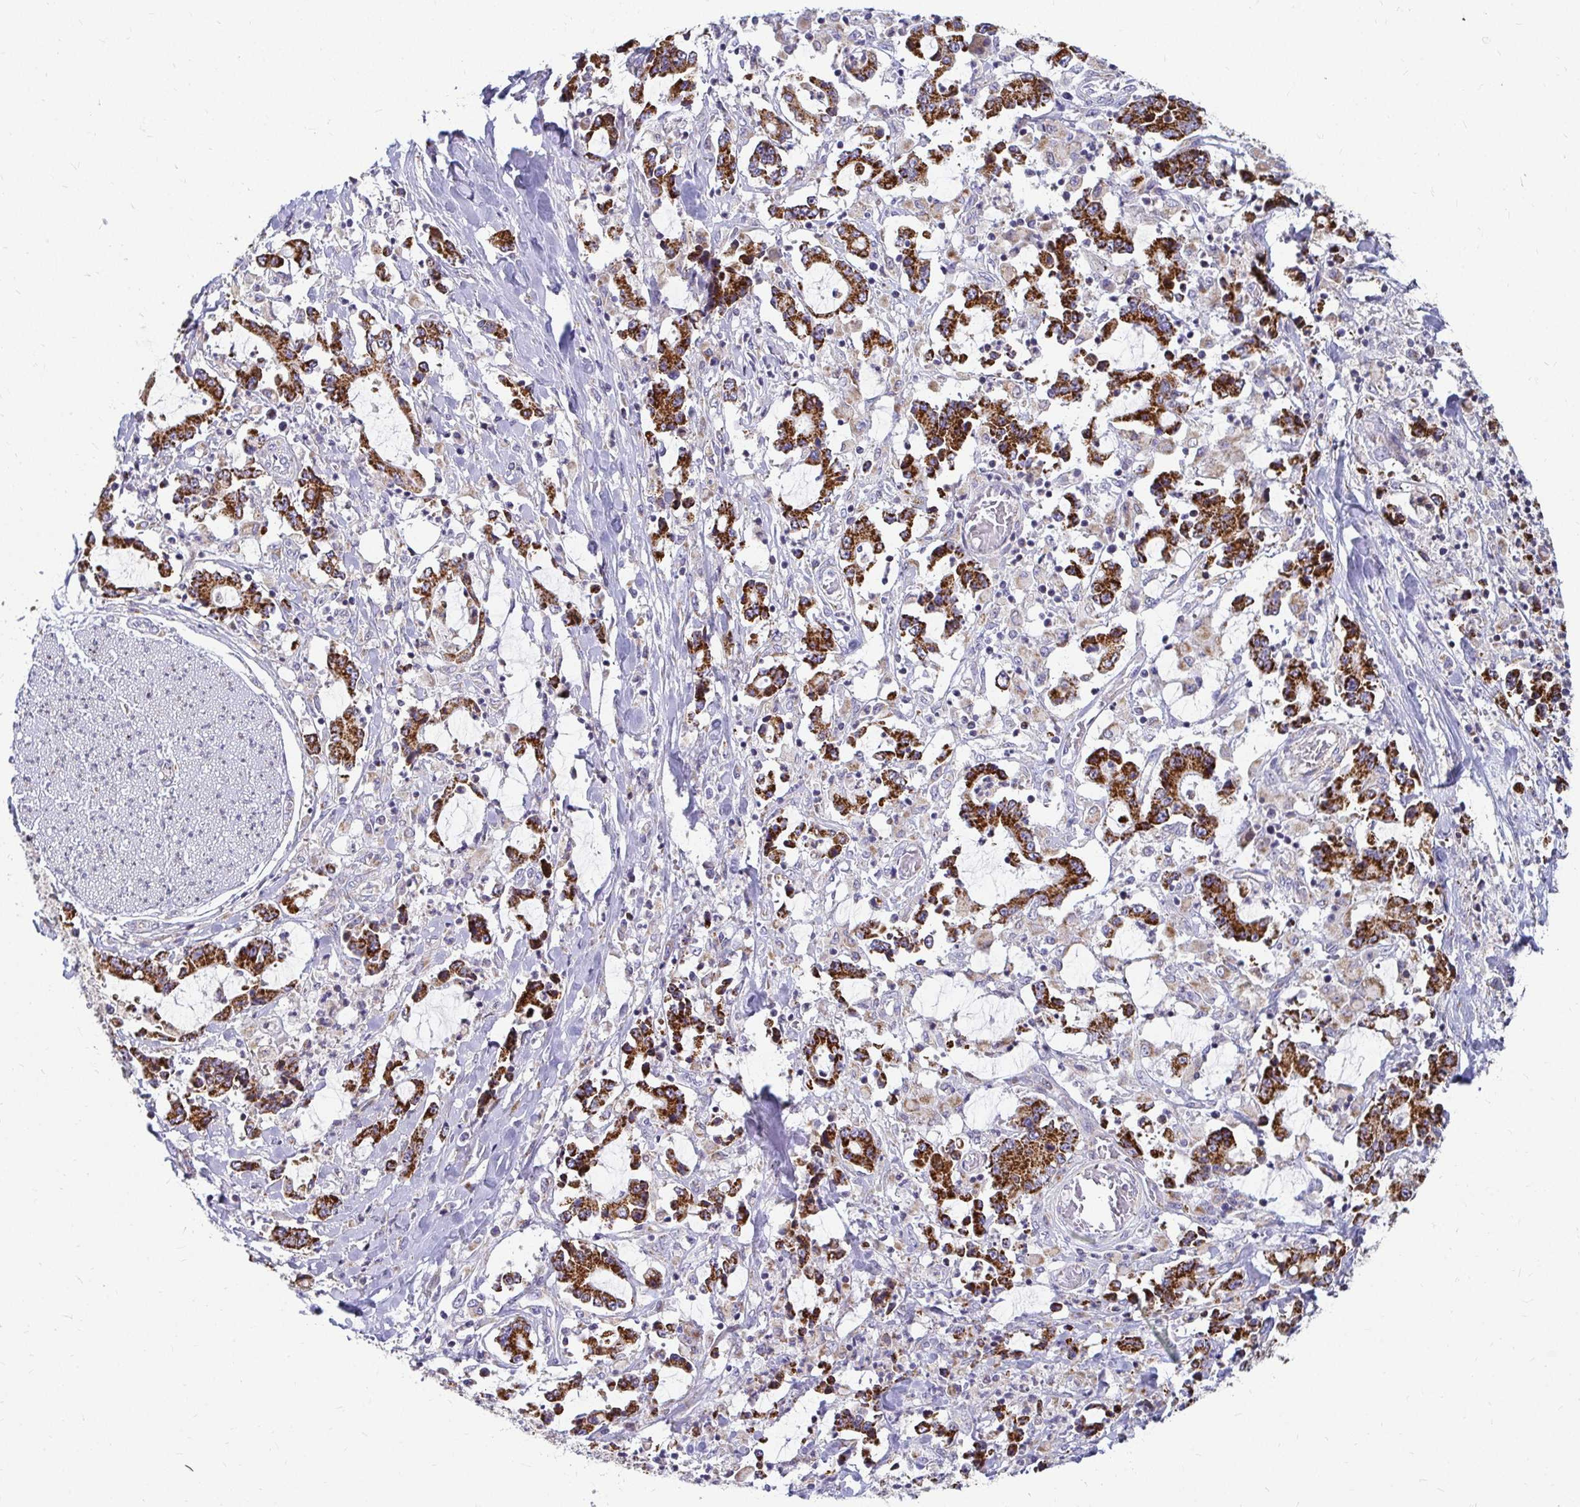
{"staining": {"intensity": "strong", "quantity": ">75%", "location": "cytoplasmic/membranous"}, "tissue": "stomach cancer", "cell_type": "Tumor cells", "image_type": "cancer", "snomed": [{"axis": "morphology", "description": "Adenocarcinoma, NOS"}, {"axis": "topography", "description": "Stomach, upper"}], "caption": "About >75% of tumor cells in adenocarcinoma (stomach) show strong cytoplasmic/membranous protein staining as visualized by brown immunohistochemical staining.", "gene": "EXOC5", "patient": {"sex": "male", "age": 68}}